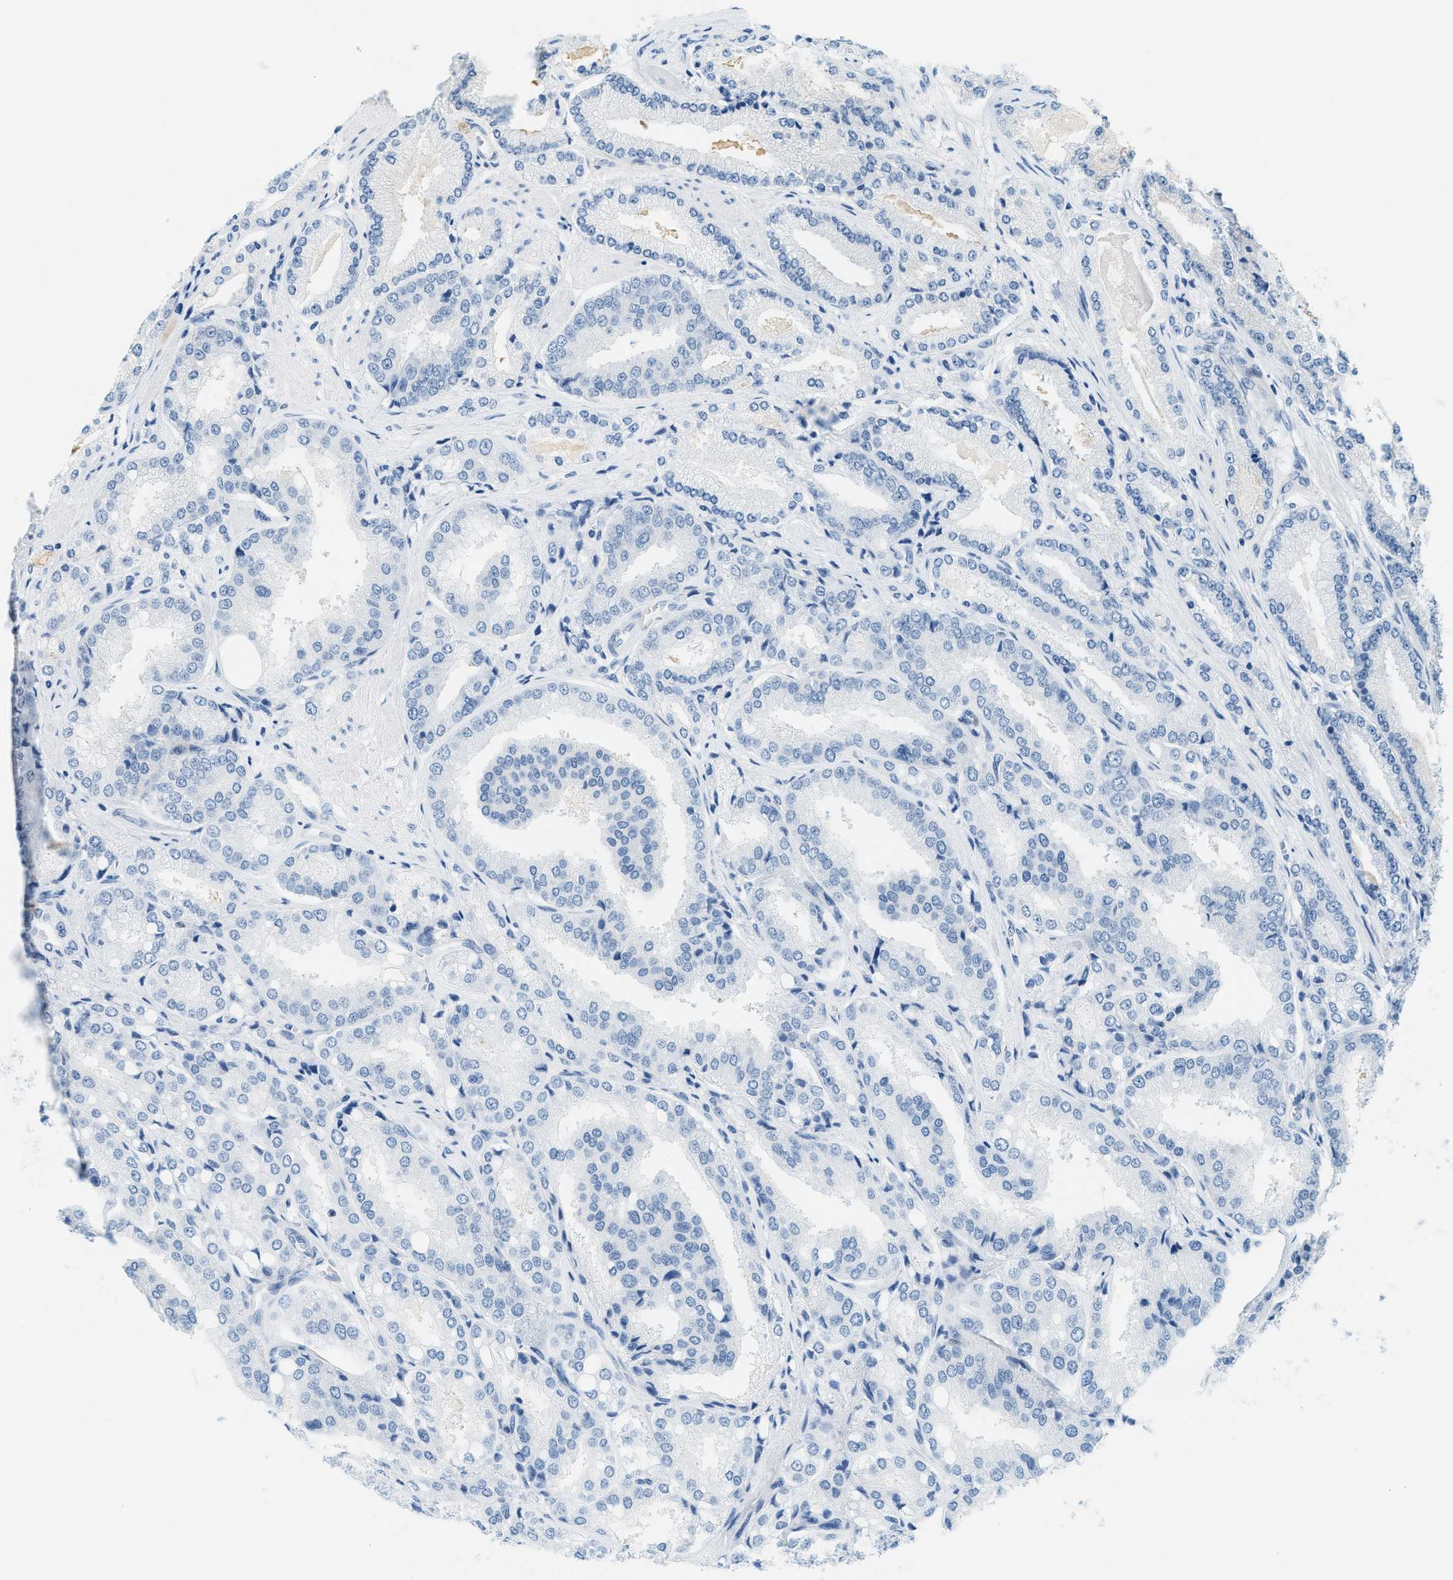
{"staining": {"intensity": "negative", "quantity": "none", "location": "none"}, "tissue": "prostate cancer", "cell_type": "Tumor cells", "image_type": "cancer", "snomed": [{"axis": "morphology", "description": "Adenocarcinoma, High grade"}, {"axis": "topography", "description": "Prostate"}], "caption": "Prostate high-grade adenocarcinoma stained for a protein using immunohistochemistry (IHC) shows no positivity tumor cells.", "gene": "CYP4X1", "patient": {"sex": "male", "age": 50}}